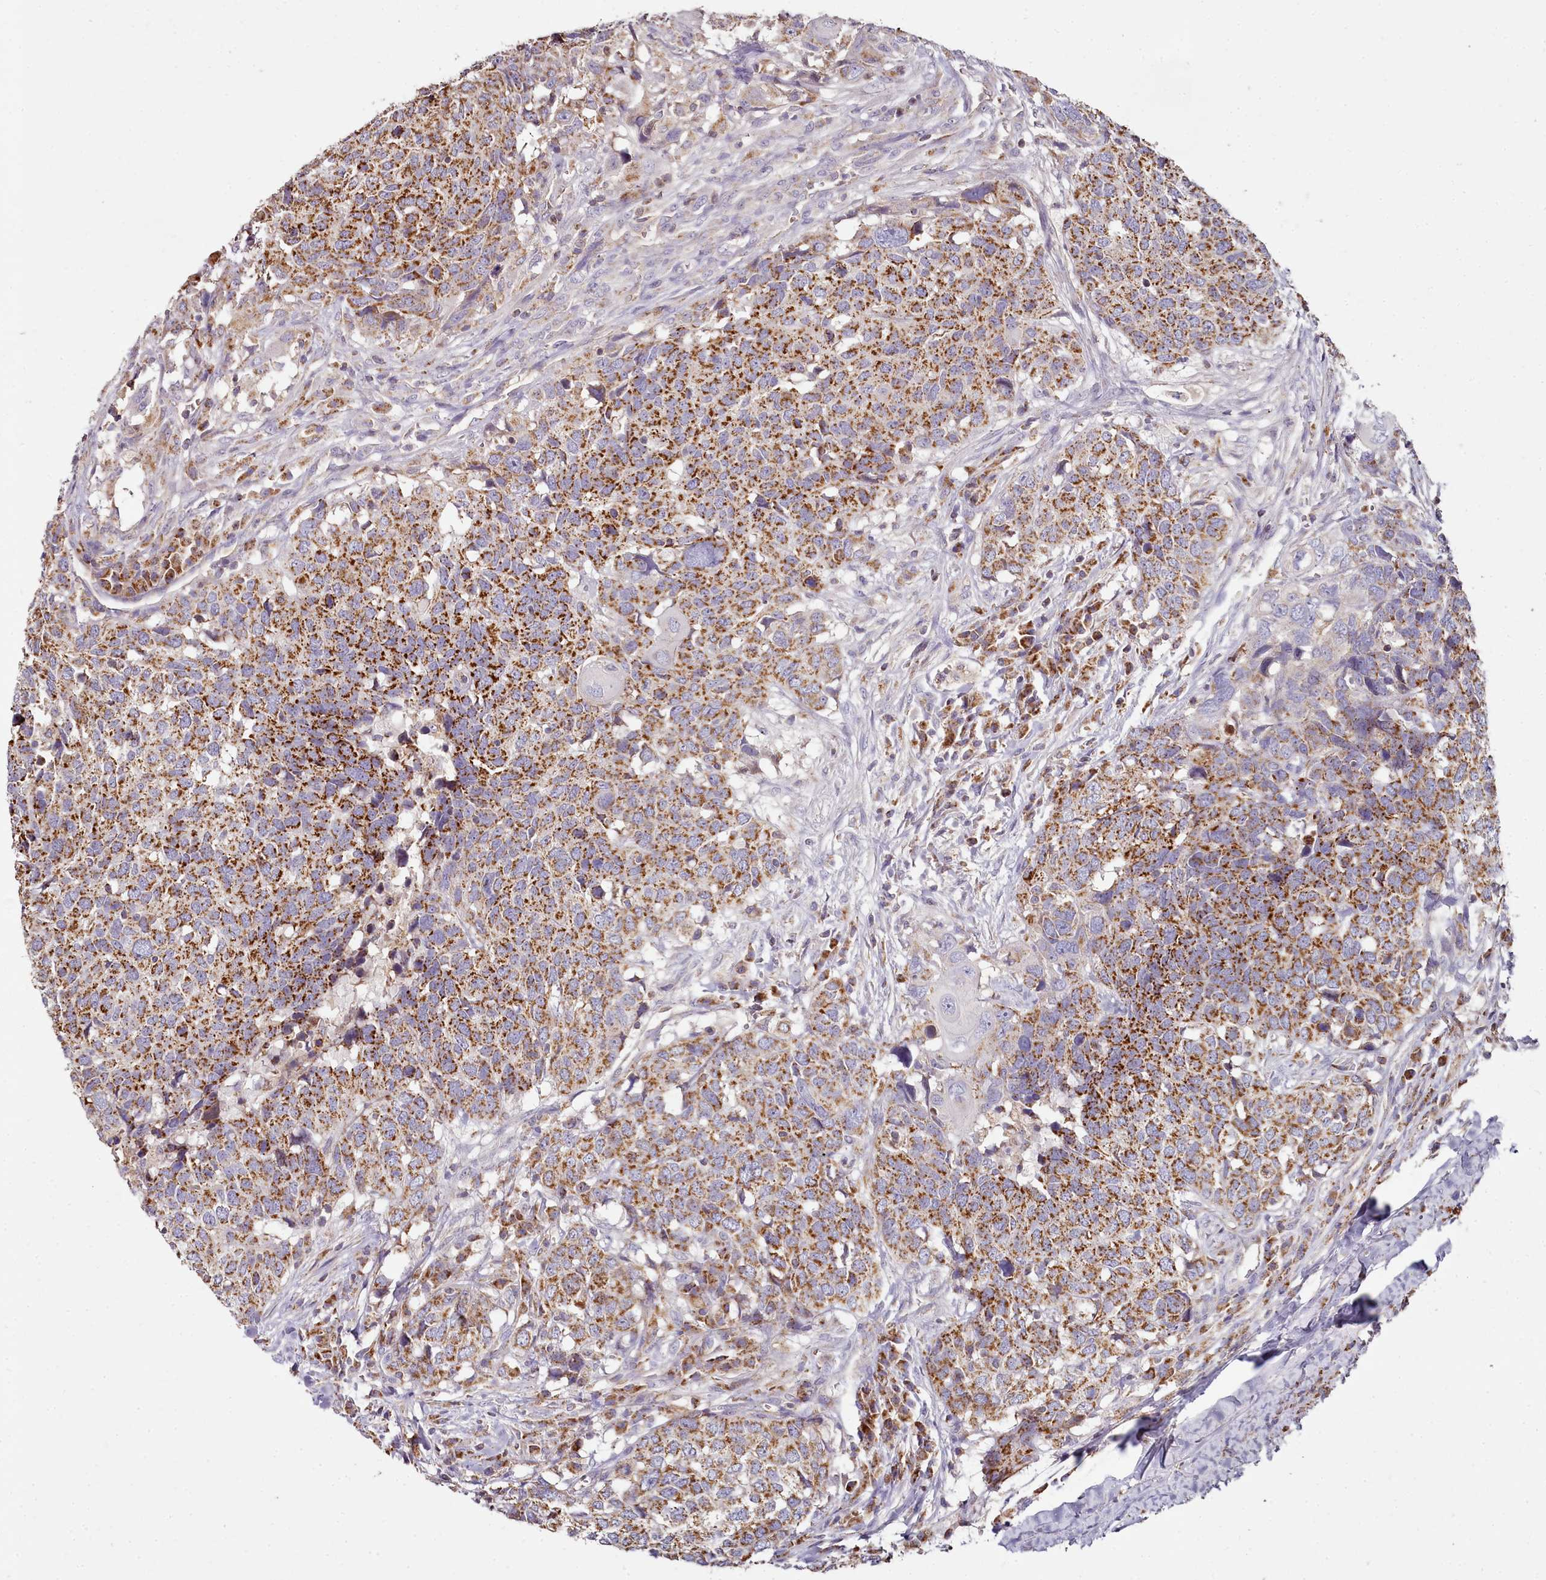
{"staining": {"intensity": "strong", "quantity": ">75%", "location": "cytoplasmic/membranous"}, "tissue": "head and neck cancer", "cell_type": "Tumor cells", "image_type": "cancer", "snomed": [{"axis": "morphology", "description": "Normal tissue, NOS"}, {"axis": "morphology", "description": "Squamous cell carcinoma, NOS"}, {"axis": "topography", "description": "Skeletal muscle"}, {"axis": "topography", "description": "Vascular tissue"}, {"axis": "topography", "description": "Peripheral nerve tissue"}, {"axis": "topography", "description": "Head-Neck"}], "caption": "Head and neck squamous cell carcinoma was stained to show a protein in brown. There is high levels of strong cytoplasmic/membranous positivity in approximately >75% of tumor cells.", "gene": "ACSS1", "patient": {"sex": "male", "age": 66}}